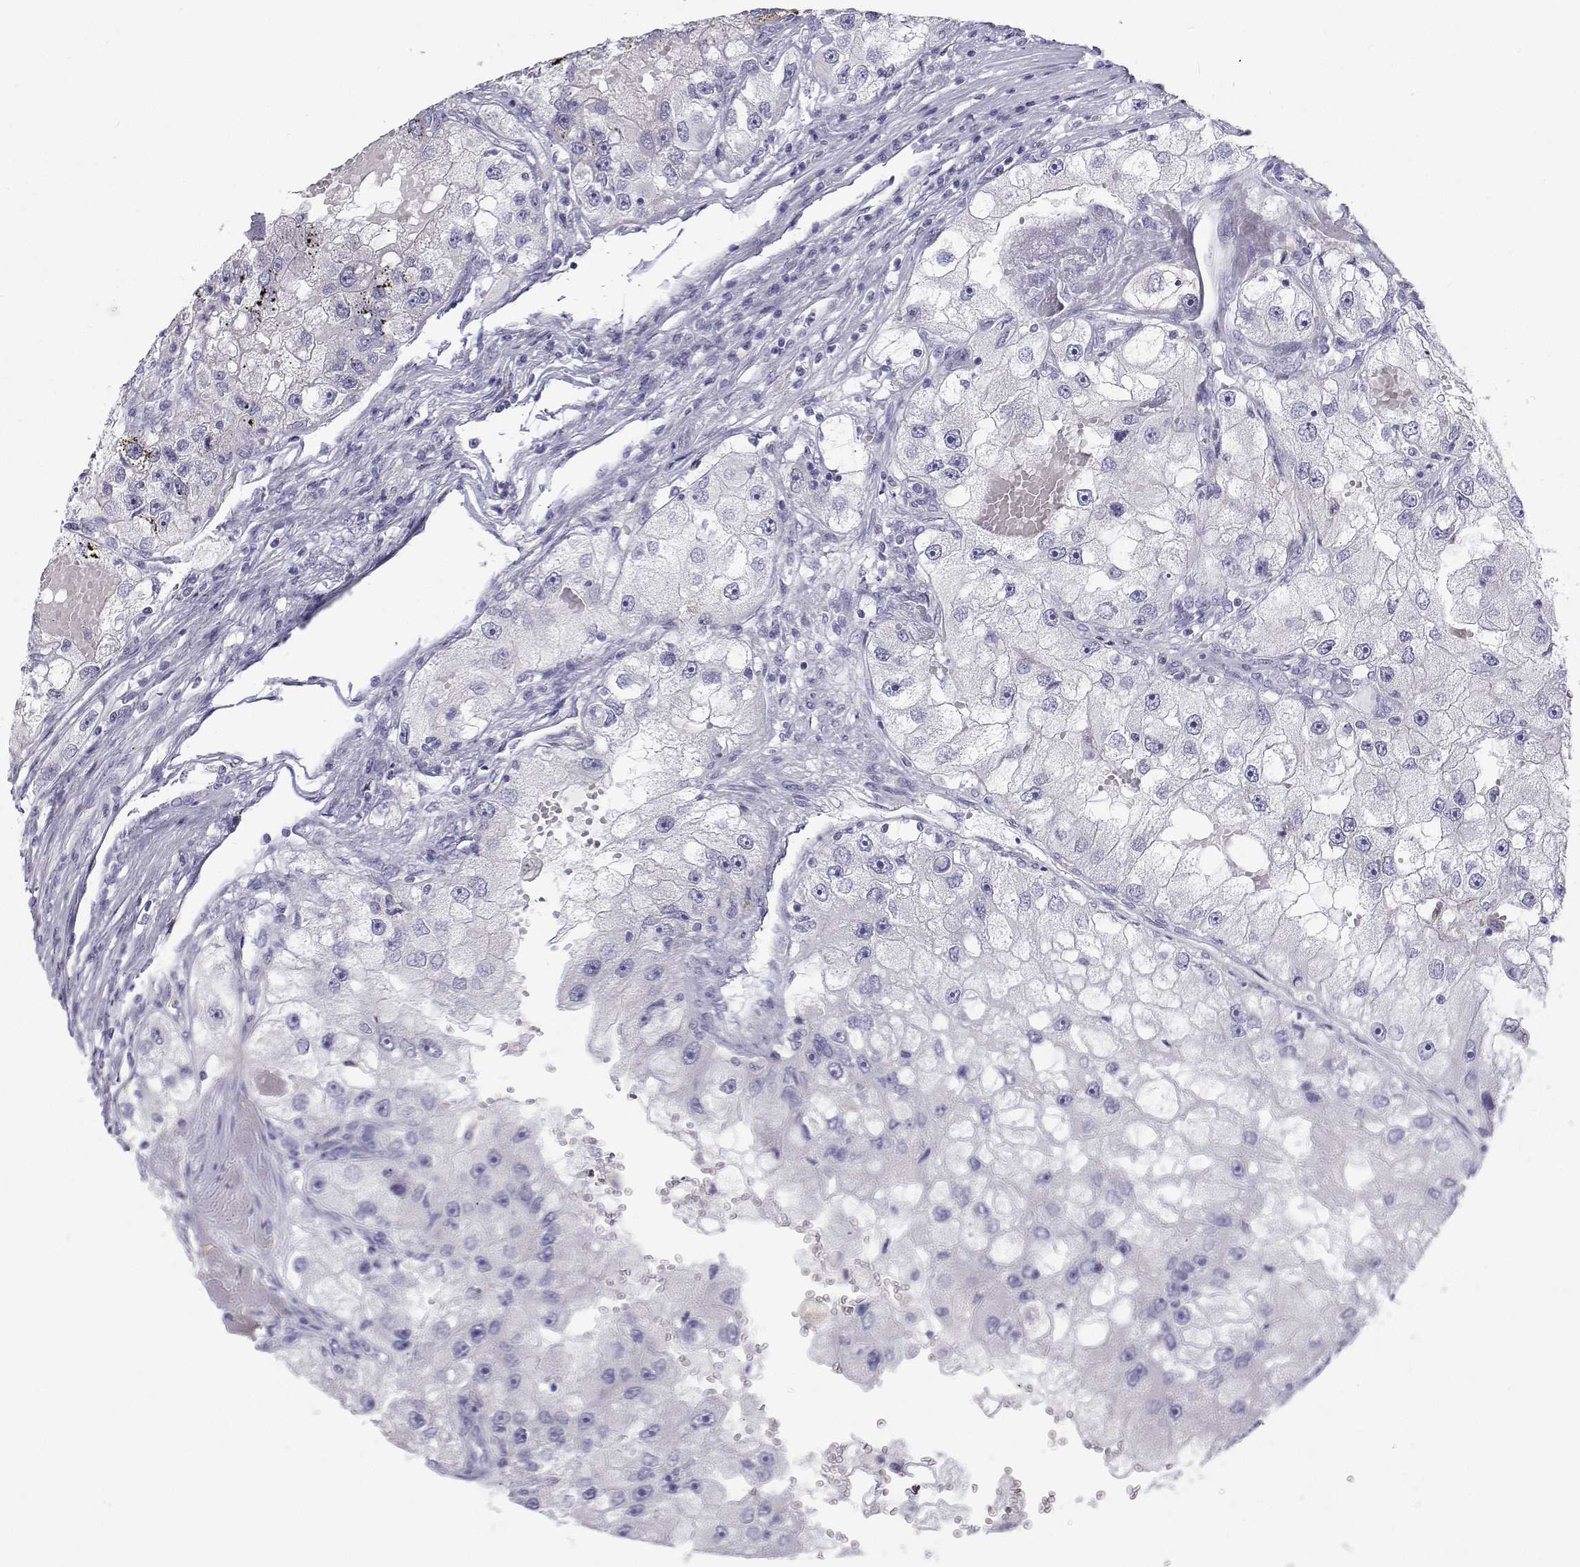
{"staining": {"intensity": "negative", "quantity": "none", "location": "none"}, "tissue": "renal cancer", "cell_type": "Tumor cells", "image_type": "cancer", "snomed": [{"axis": "morphology", "description": "Adenocarcinoma, NOS"}, {"axis": "topography", "description": "Kidney"}], "caption": "The immunohistochemistry (IHC) photomicrograph has no significant staining in tumor cells of adenocarcinoma (renal) tissue.", "gene": "NCR2", "patient": {"sex": "male", "age": 63}}